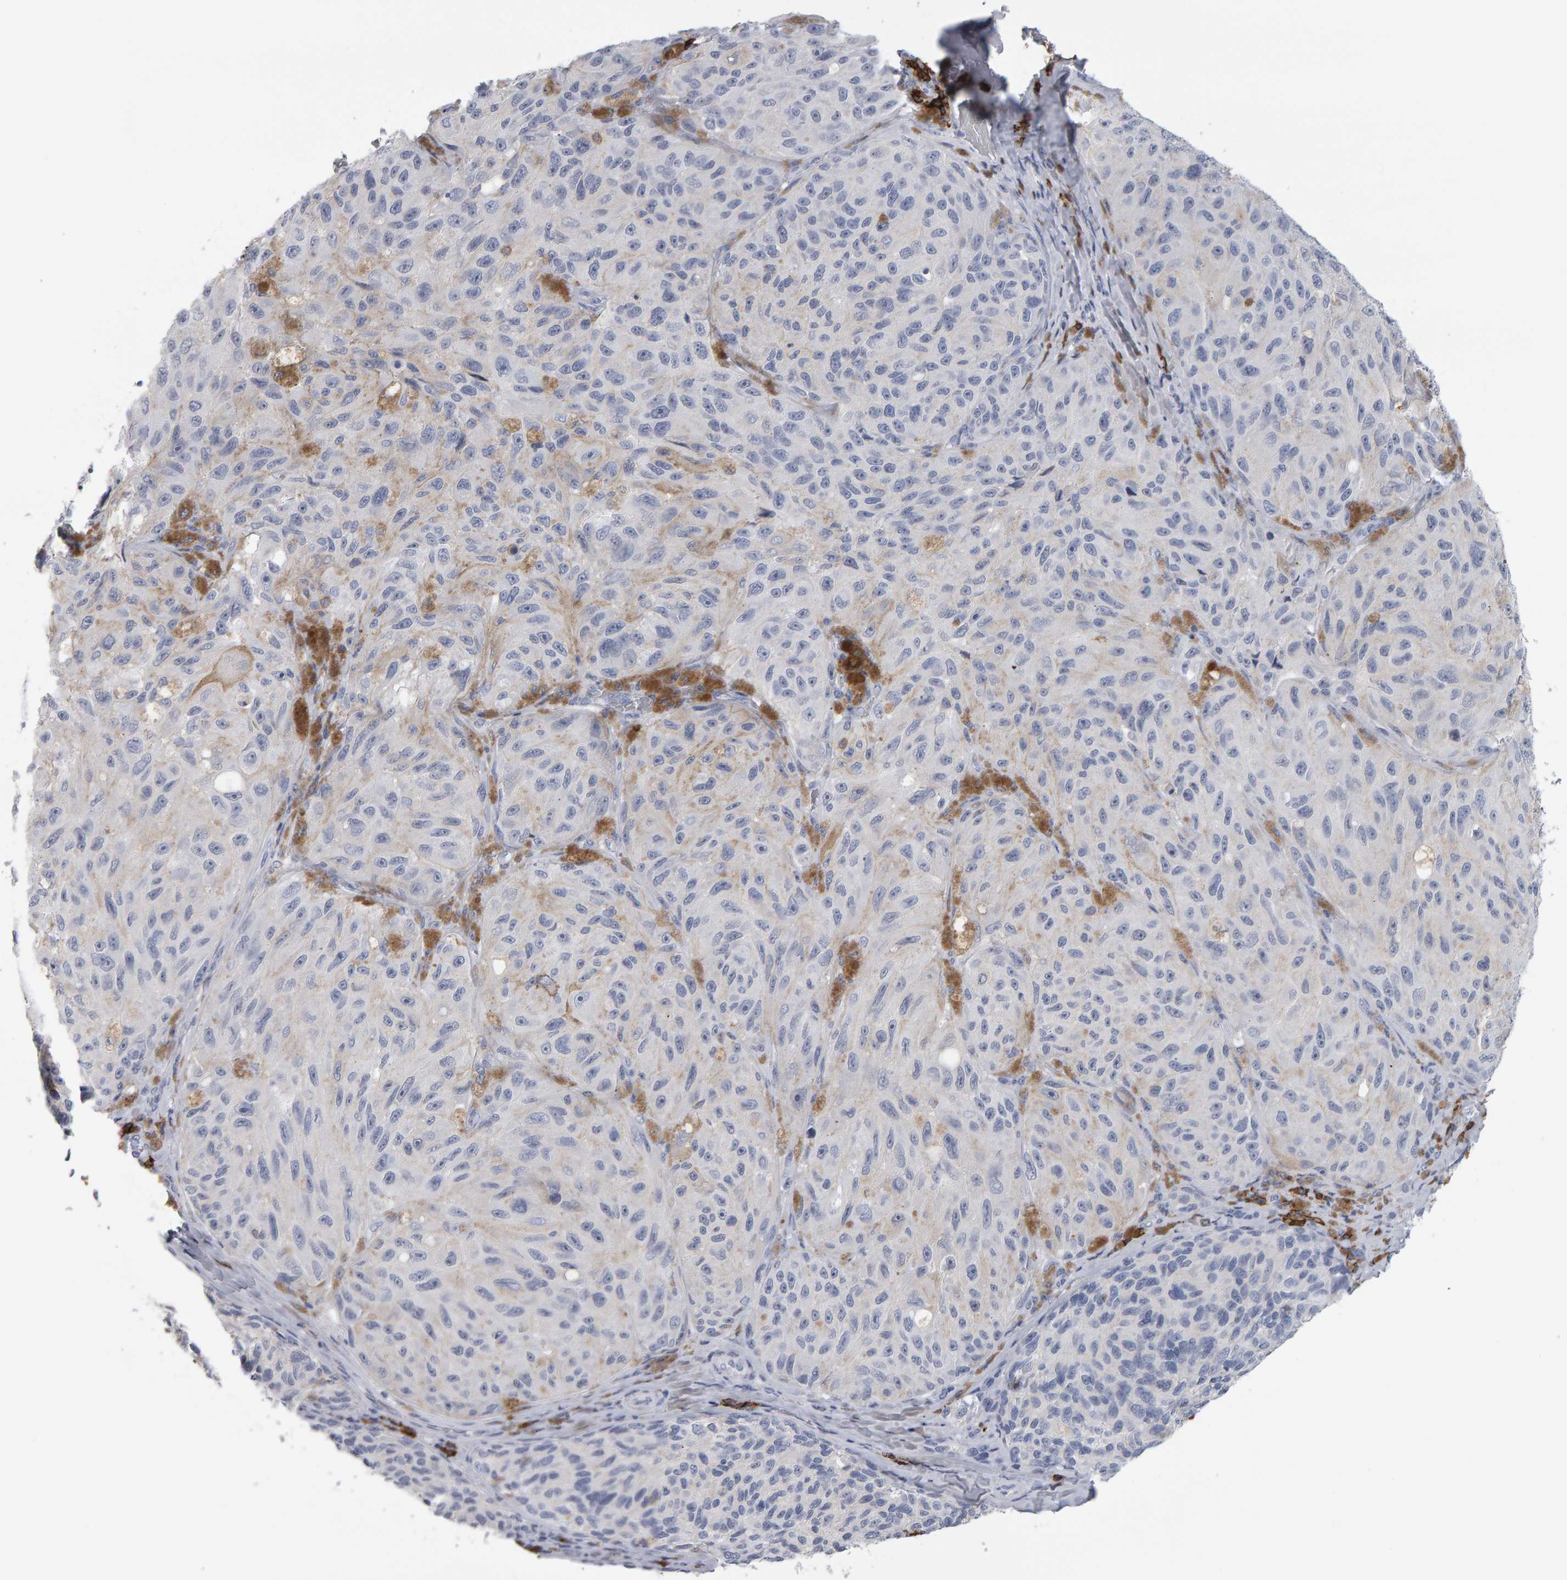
{"staining": {"intensity": "negative", "quantity": "none", "location": "none"}, "tissue": "melanoma", "cell_type": "Tumor cells", "image_type": "cancer", "snomed": [{"axis": "morphology", "description": "Malignant melanoma, NOS"}, {"axis": "topography", "description": "Skin"}], "caption": "Melanoma was stained to show a protein in brown. There is no significant positivity in tumor cells.", "gene": "CD38", "patient": {"sex": "female", "age": 73}}